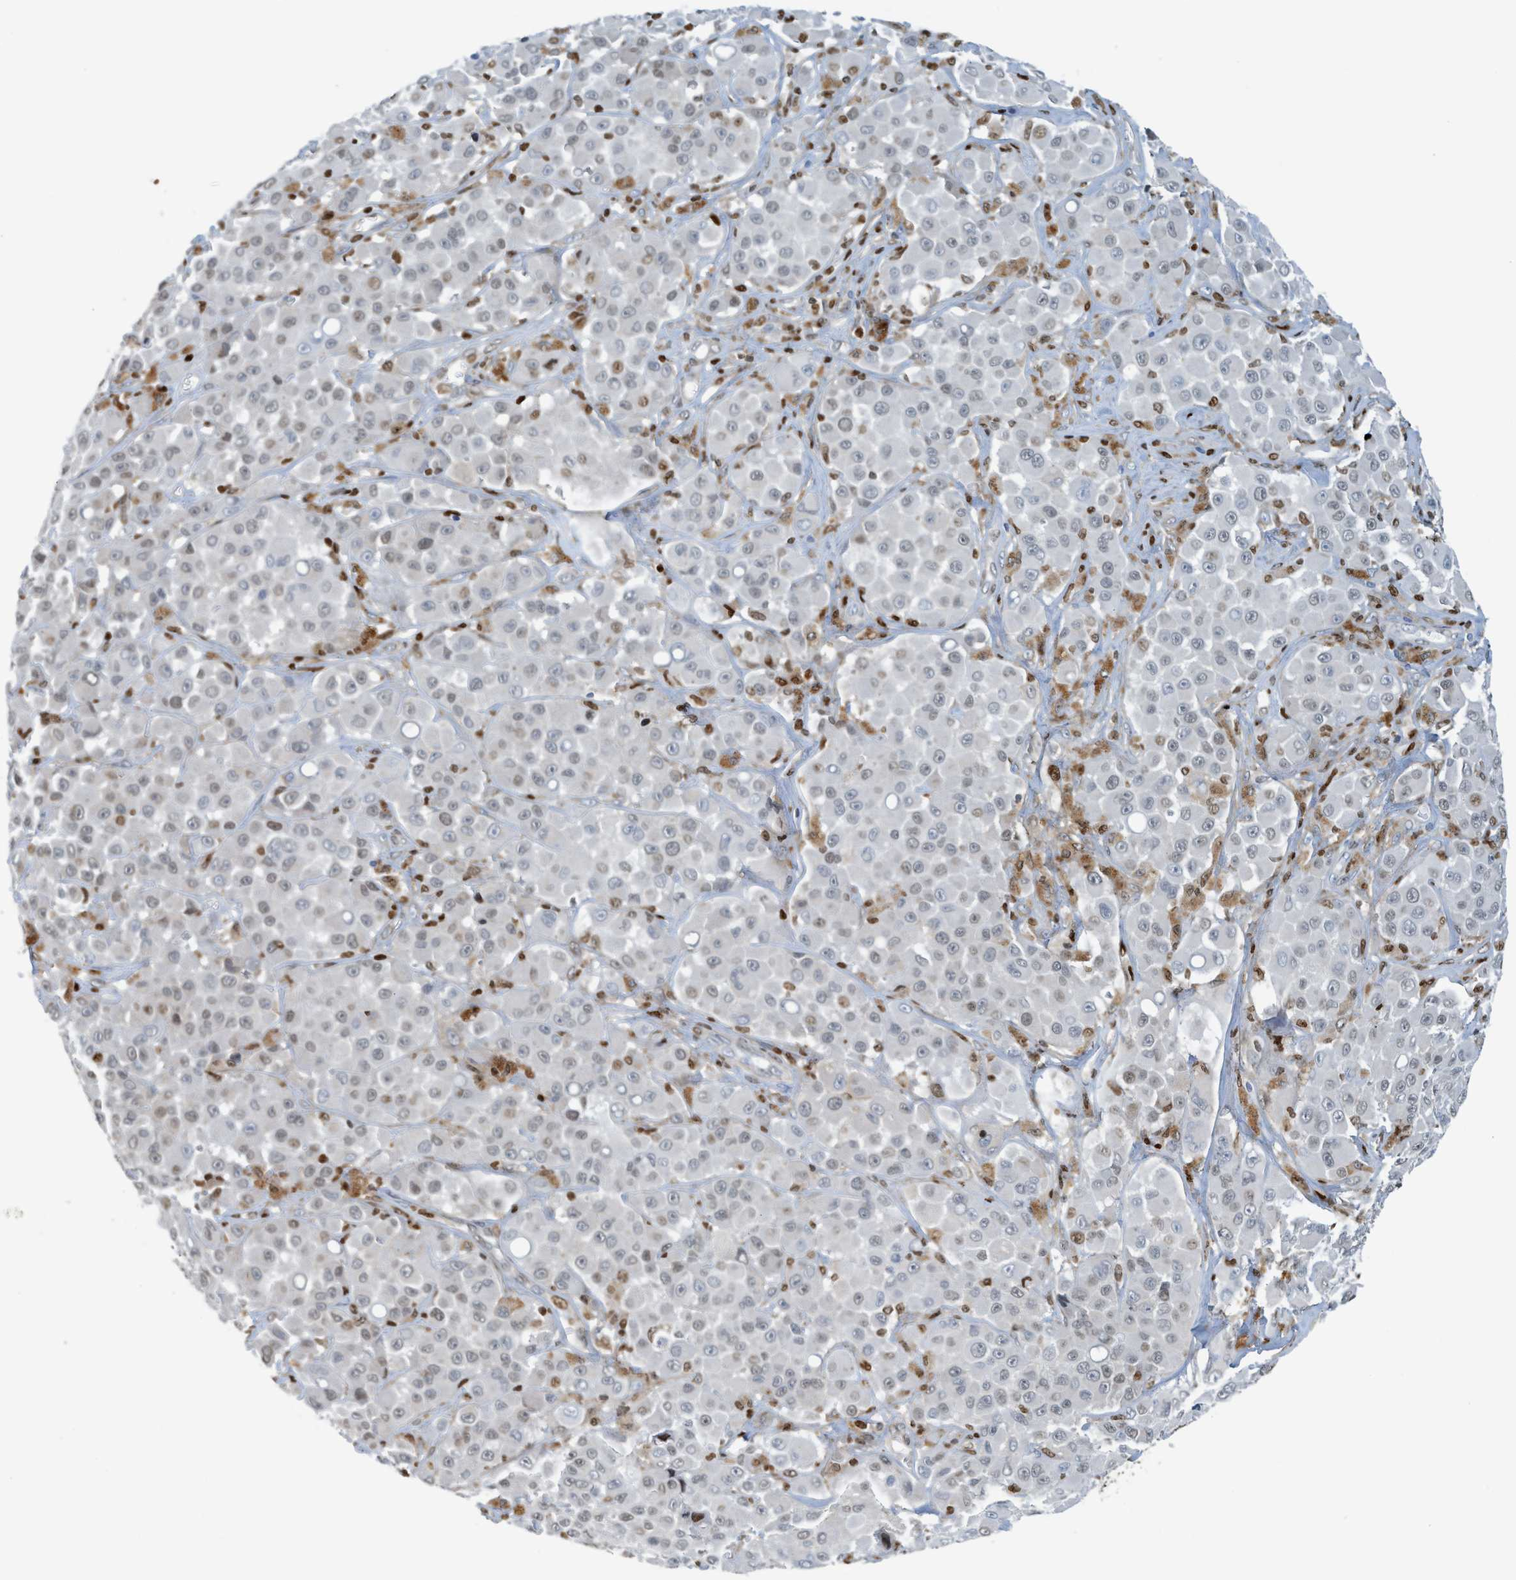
{"staining": {"intensity": "weak", "quantity": "<25%", "location": "nuclear"}, "tissue": "melanoma", "cell_type": "Tumor cells", "image_type": "cancer", "snomed": [{"axis": "morphology", "description": "Malignant melanoma, NOS"}, {"axis": "topography", "description": "Skin"}], "caption": "An image of melanoma stained for a protein exhibits no brown staining in tumor cells.", "gene": "SH3D19", "patient": {"sex": "male", "age": 84}}